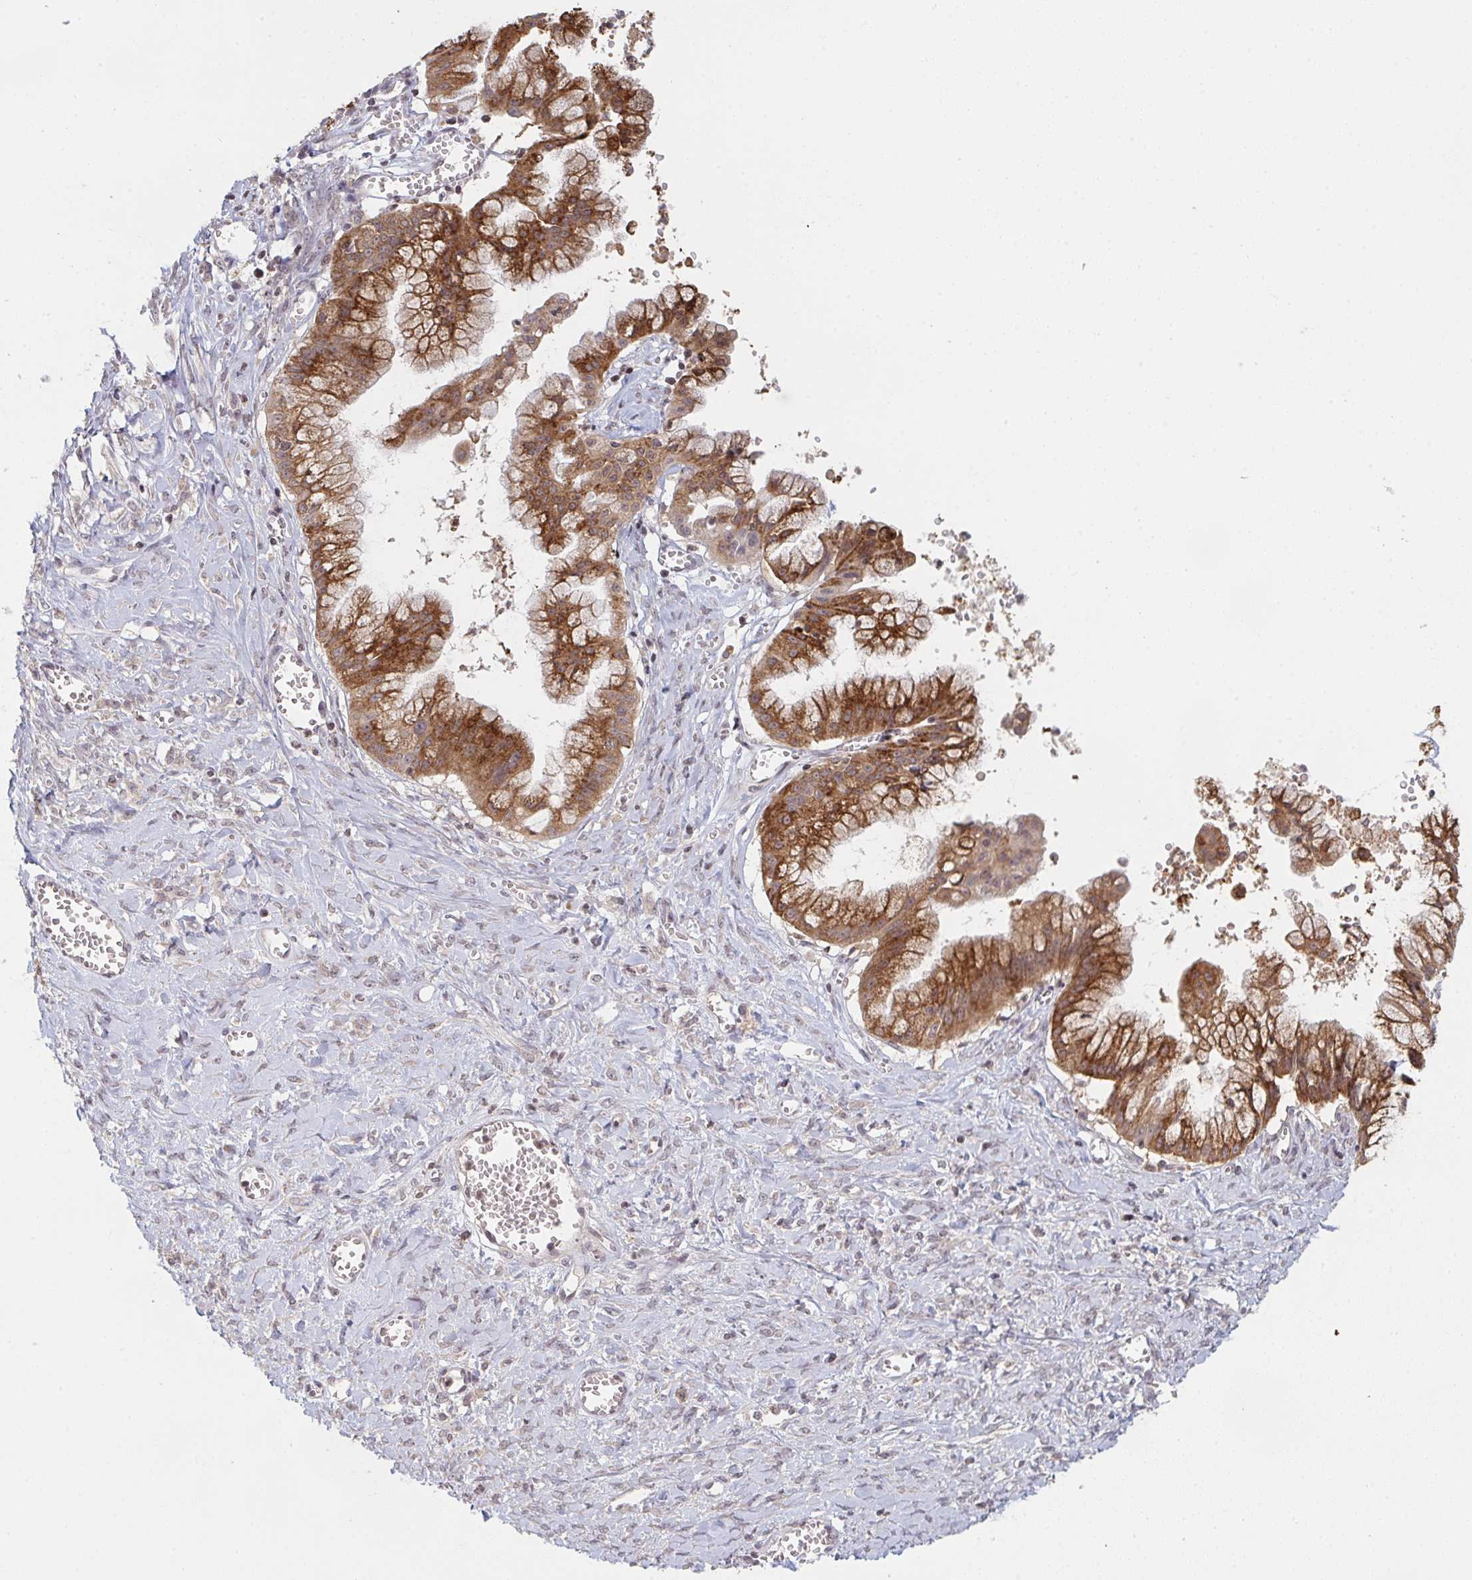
{"staining": {"intensity": "moderate", "quantity": ">75%", "location": "cytoplasmic/membranous"}, "tissue": "ovarian cancer", "cell_type": "Tumor cells", "image_type": "cancer", "snomed": [{"axis": "morphology", "description": "Cystadenocarcinoma, mucinous, NOS"}, {"axis": "topography", "description": "Ovary"}], "caption": "Tumor cells exhibit medium levels of moderate cytoplasmic/membranous expression in about >75% of cells in human ovarian cancer (mucinous cystadenocarcinoma). Nuclei are stained in blue.", "gene": "DCST1", "patient": {"sex": "female", "age": 70}}